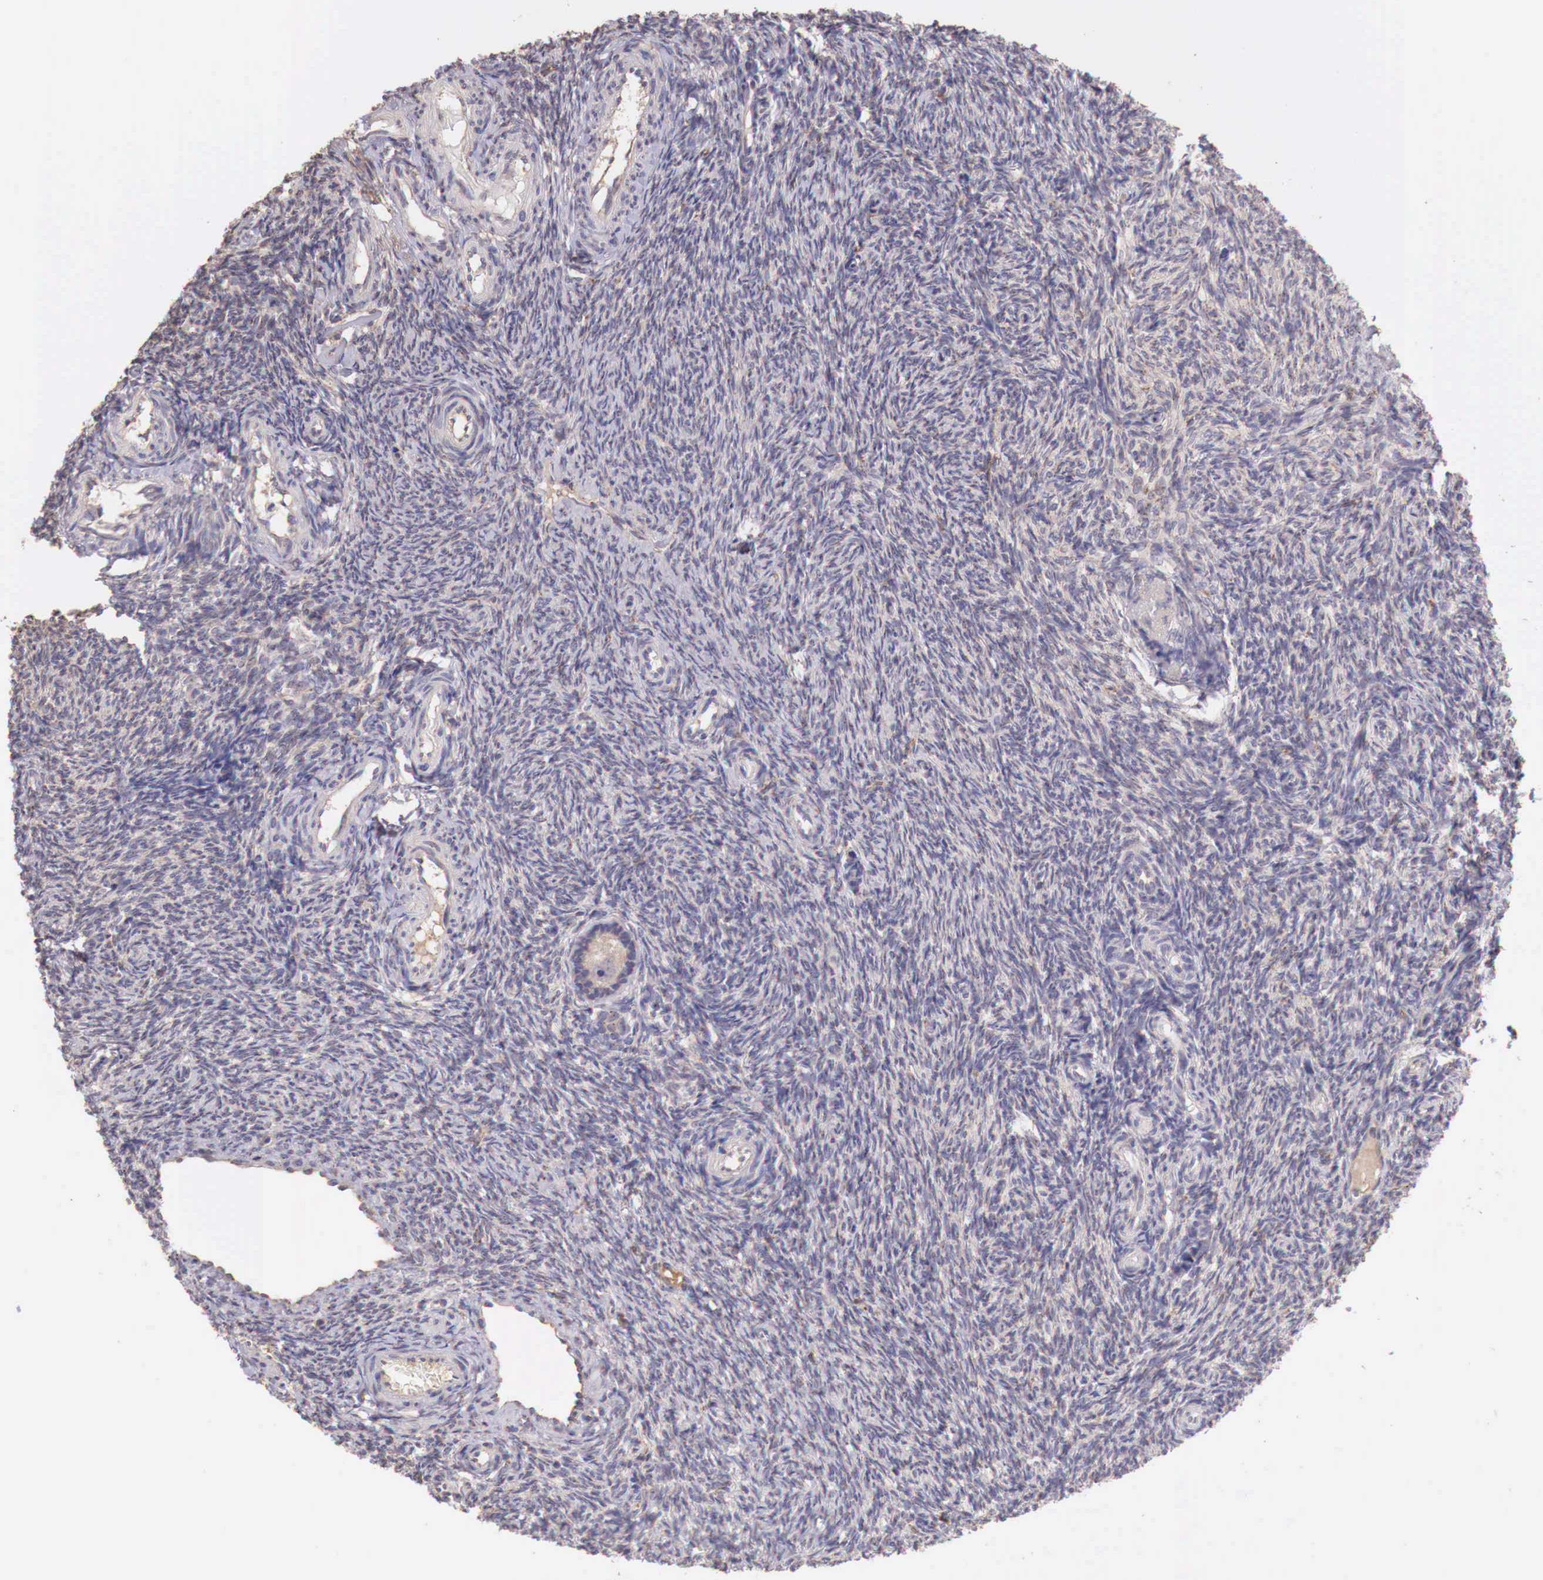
{"staining": {"intensity": "weak", "quantity": ">75%", "location": "cytoplasmic/membranous"}, "tissue": "ovary", "cell_type": "Ovarian stroma cells", "image_type": "normal", "snomed": [{"axis": "morphology", "description": "Normal tissue, NOS"}, {"axis": "topography", "description": "Ovary"}], "caption": "Immunohistochemical staining of normal ovary shows >75% levels of weak cytoplasmic/membranous protein positivity in about >75% of ovarian stroma cells.", "gene": "CHRDL1", "patient": {"sex": "female", "age": 32}}